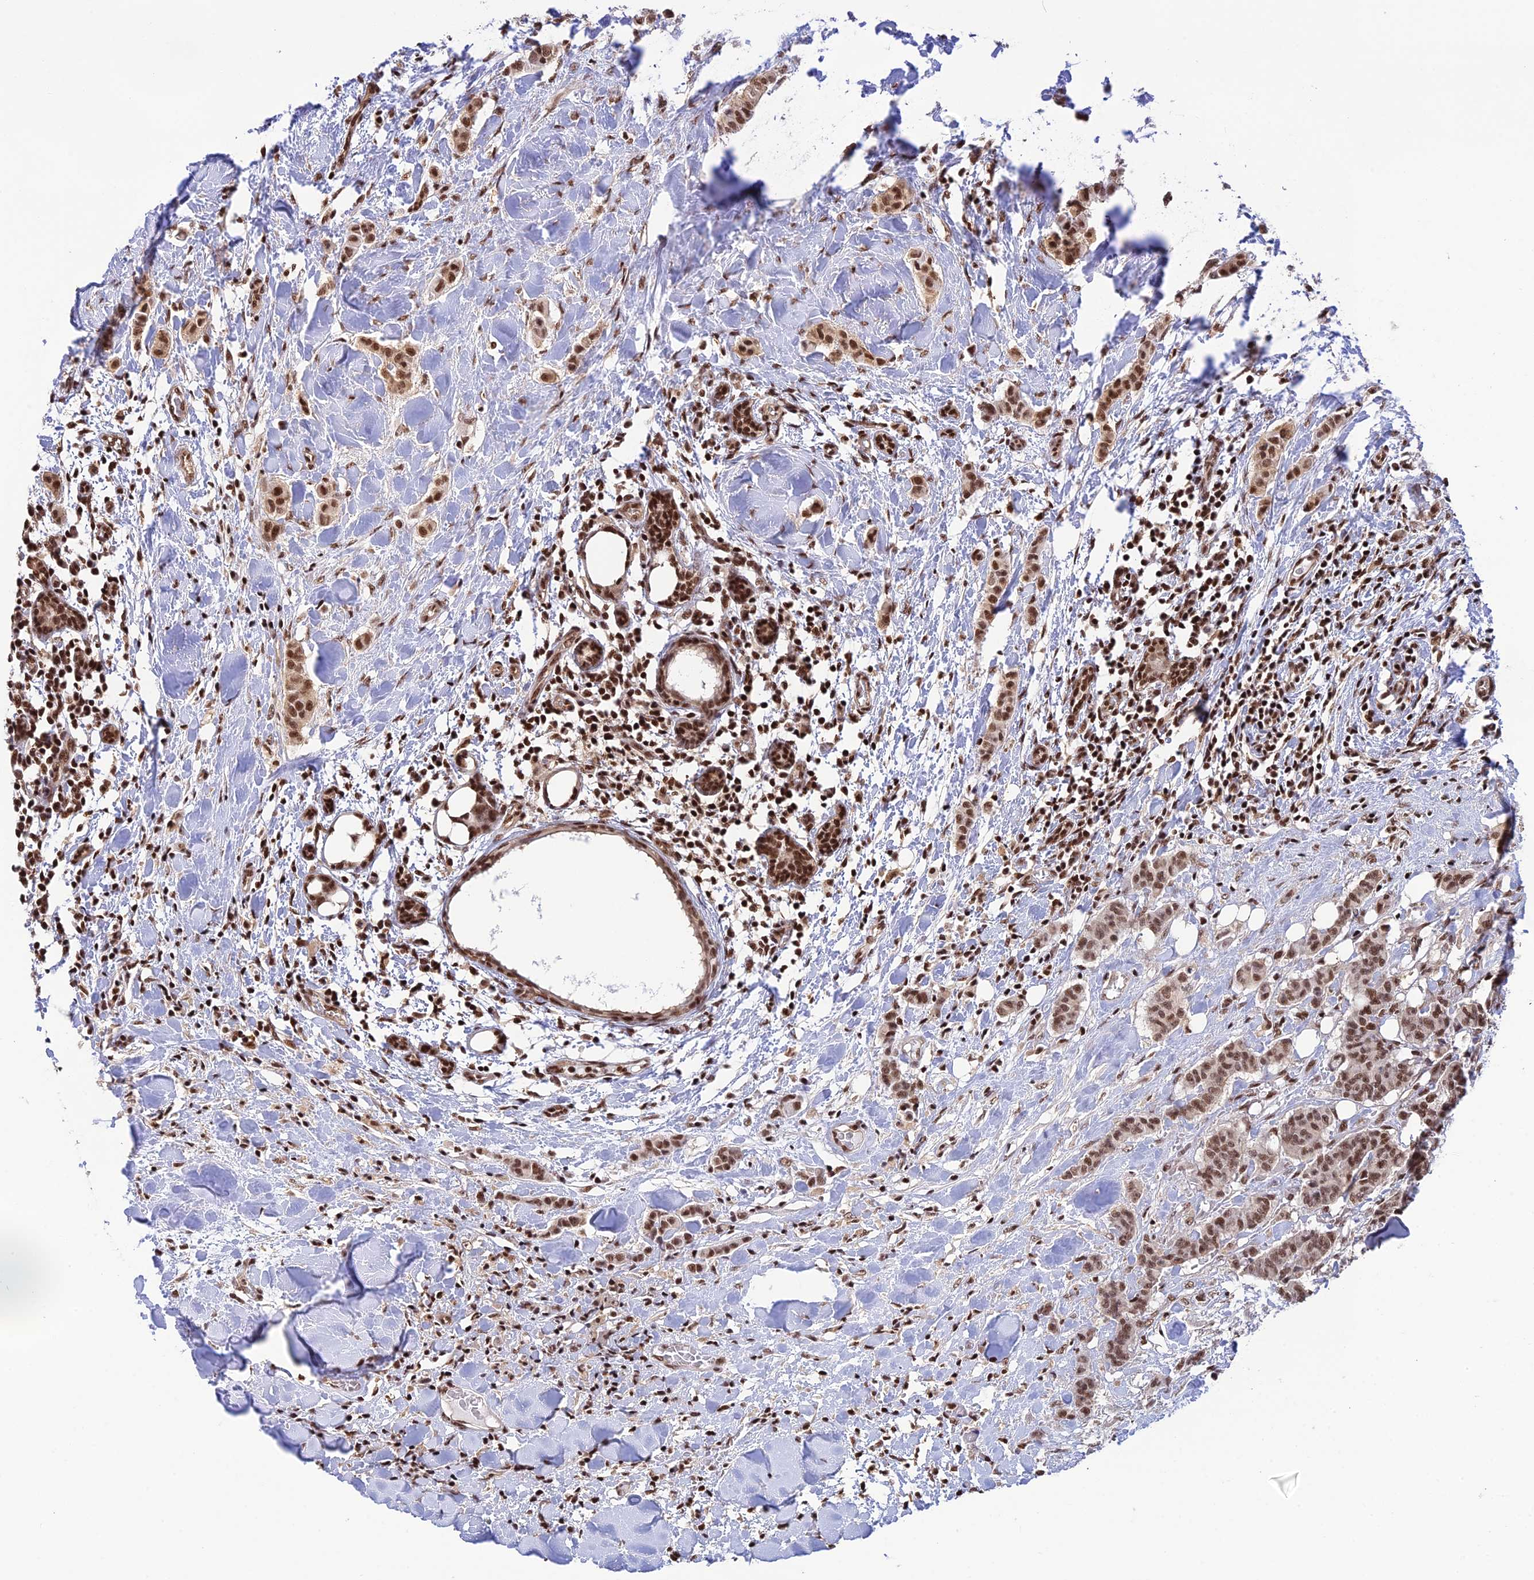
{"staining": {"intensity": "moderate", "quantity": ">75%", "location": "nuclear"}, "tissue": "breast cancer", "cell_type": "Tumor cells", "image_type": "cancer", "snomed": [{"axis": "morphology", "description": "Duct carcinoma"}, {"axis": "topography", "description": "Breast"}], "caption": "This histopathology image reveals immunohistochemistry staining of breast cancer, with medium moderate nuclear expression in about >75% of tumor cells.", "gene": "THAP11", "patient": {"sex": "female", "age": 40}}